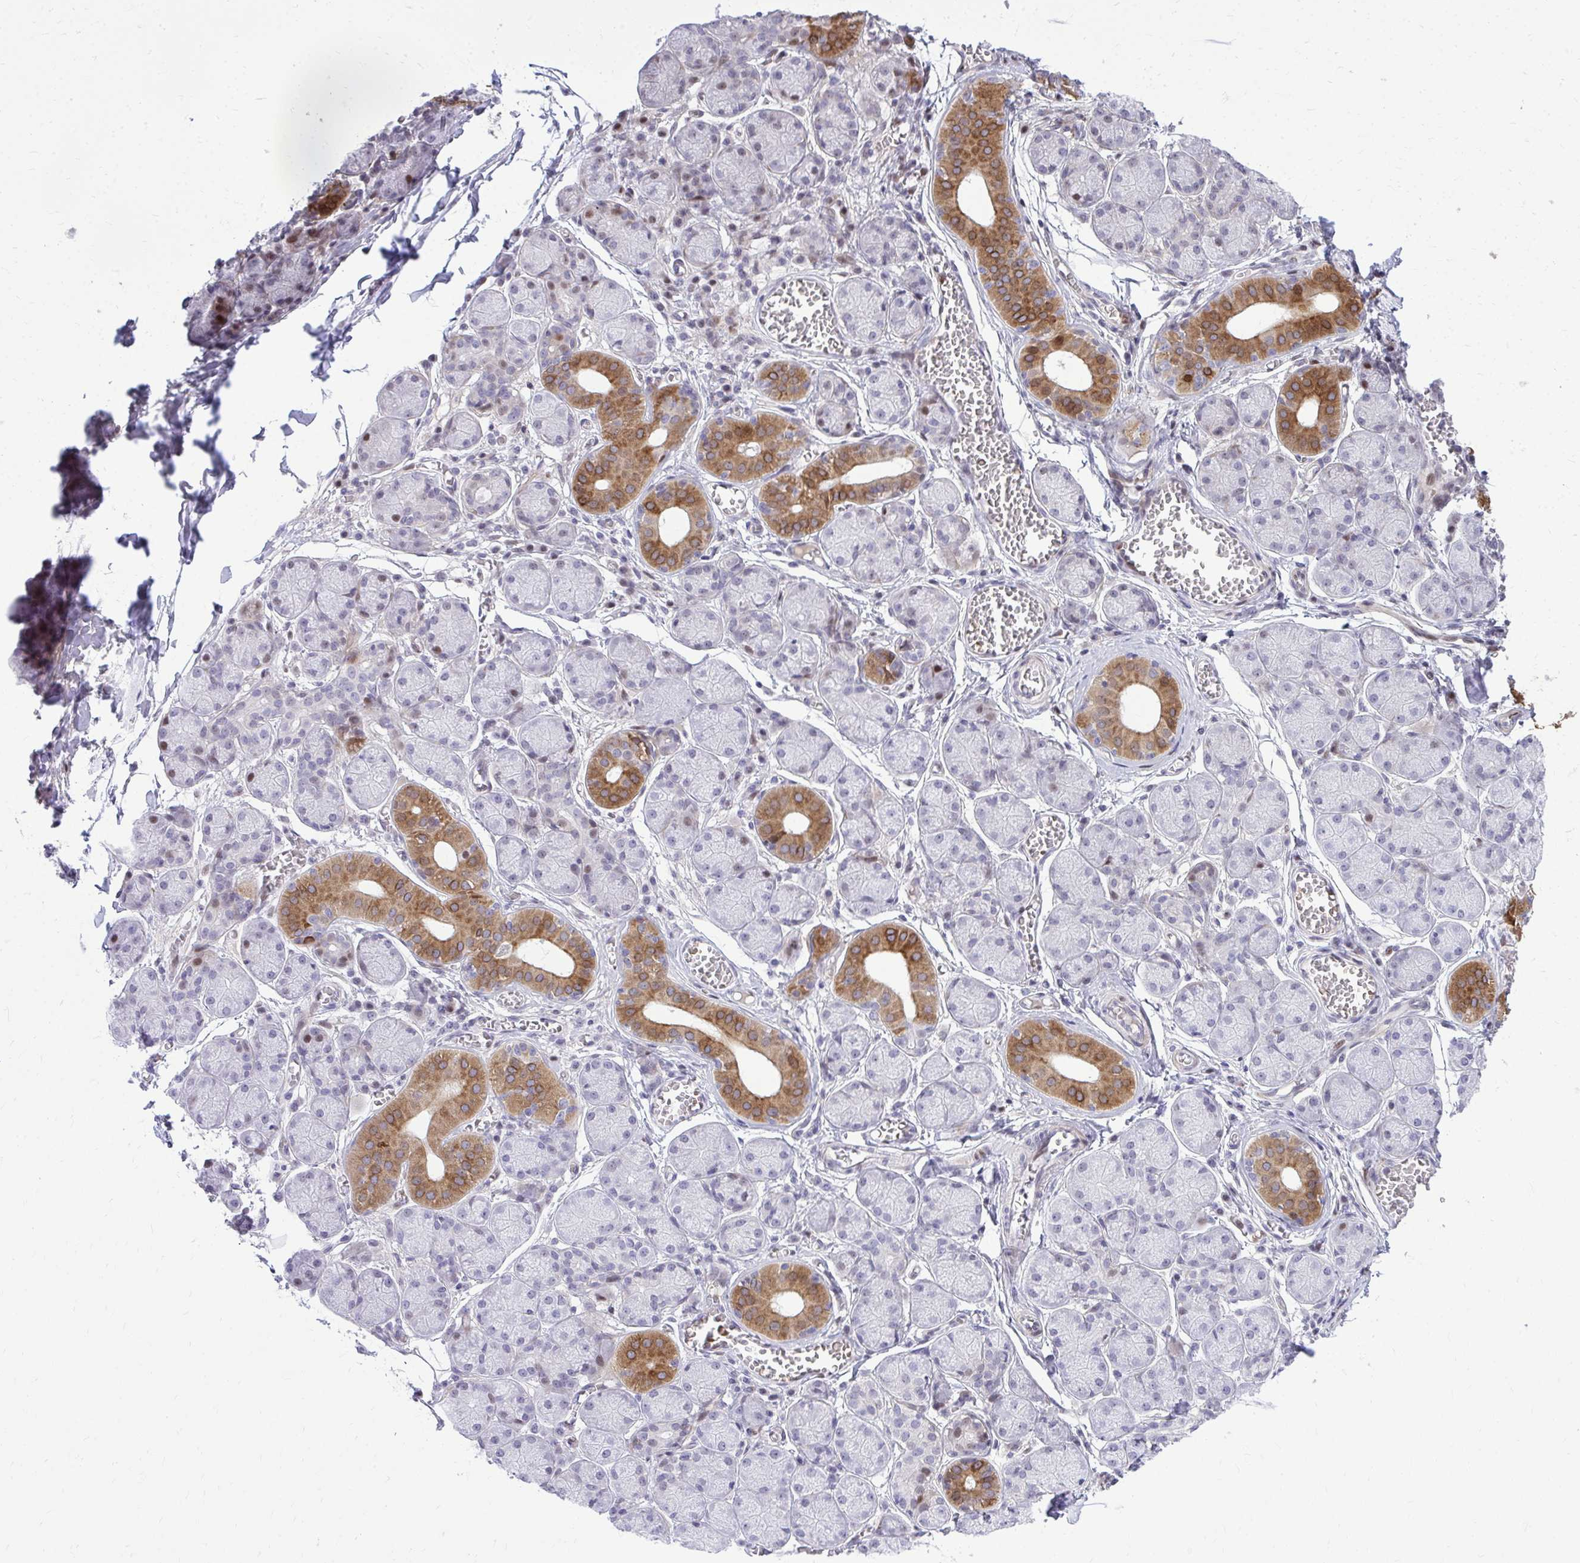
{"staining": {"intensity": "strong", "quantity": "<25%", "location": "cytoplasmic/membranous"}, "tissue": "salivary gland", "cell_type": "Glandular cells", "image_type": "normal", "snomed": [{"axis": "morphology", "description": "Normal tissue, NOS"}, {"axis": "topography", "description": "Salivary gland"}], "caption": "About <25% of glandular cells in normal human salivary gland display strong cytoplasmic/membranous protein positivity as visualized by brown immunohistochemical staining.", "gene": "DLX4", "patient": {"sex": "female", "age": 24}}